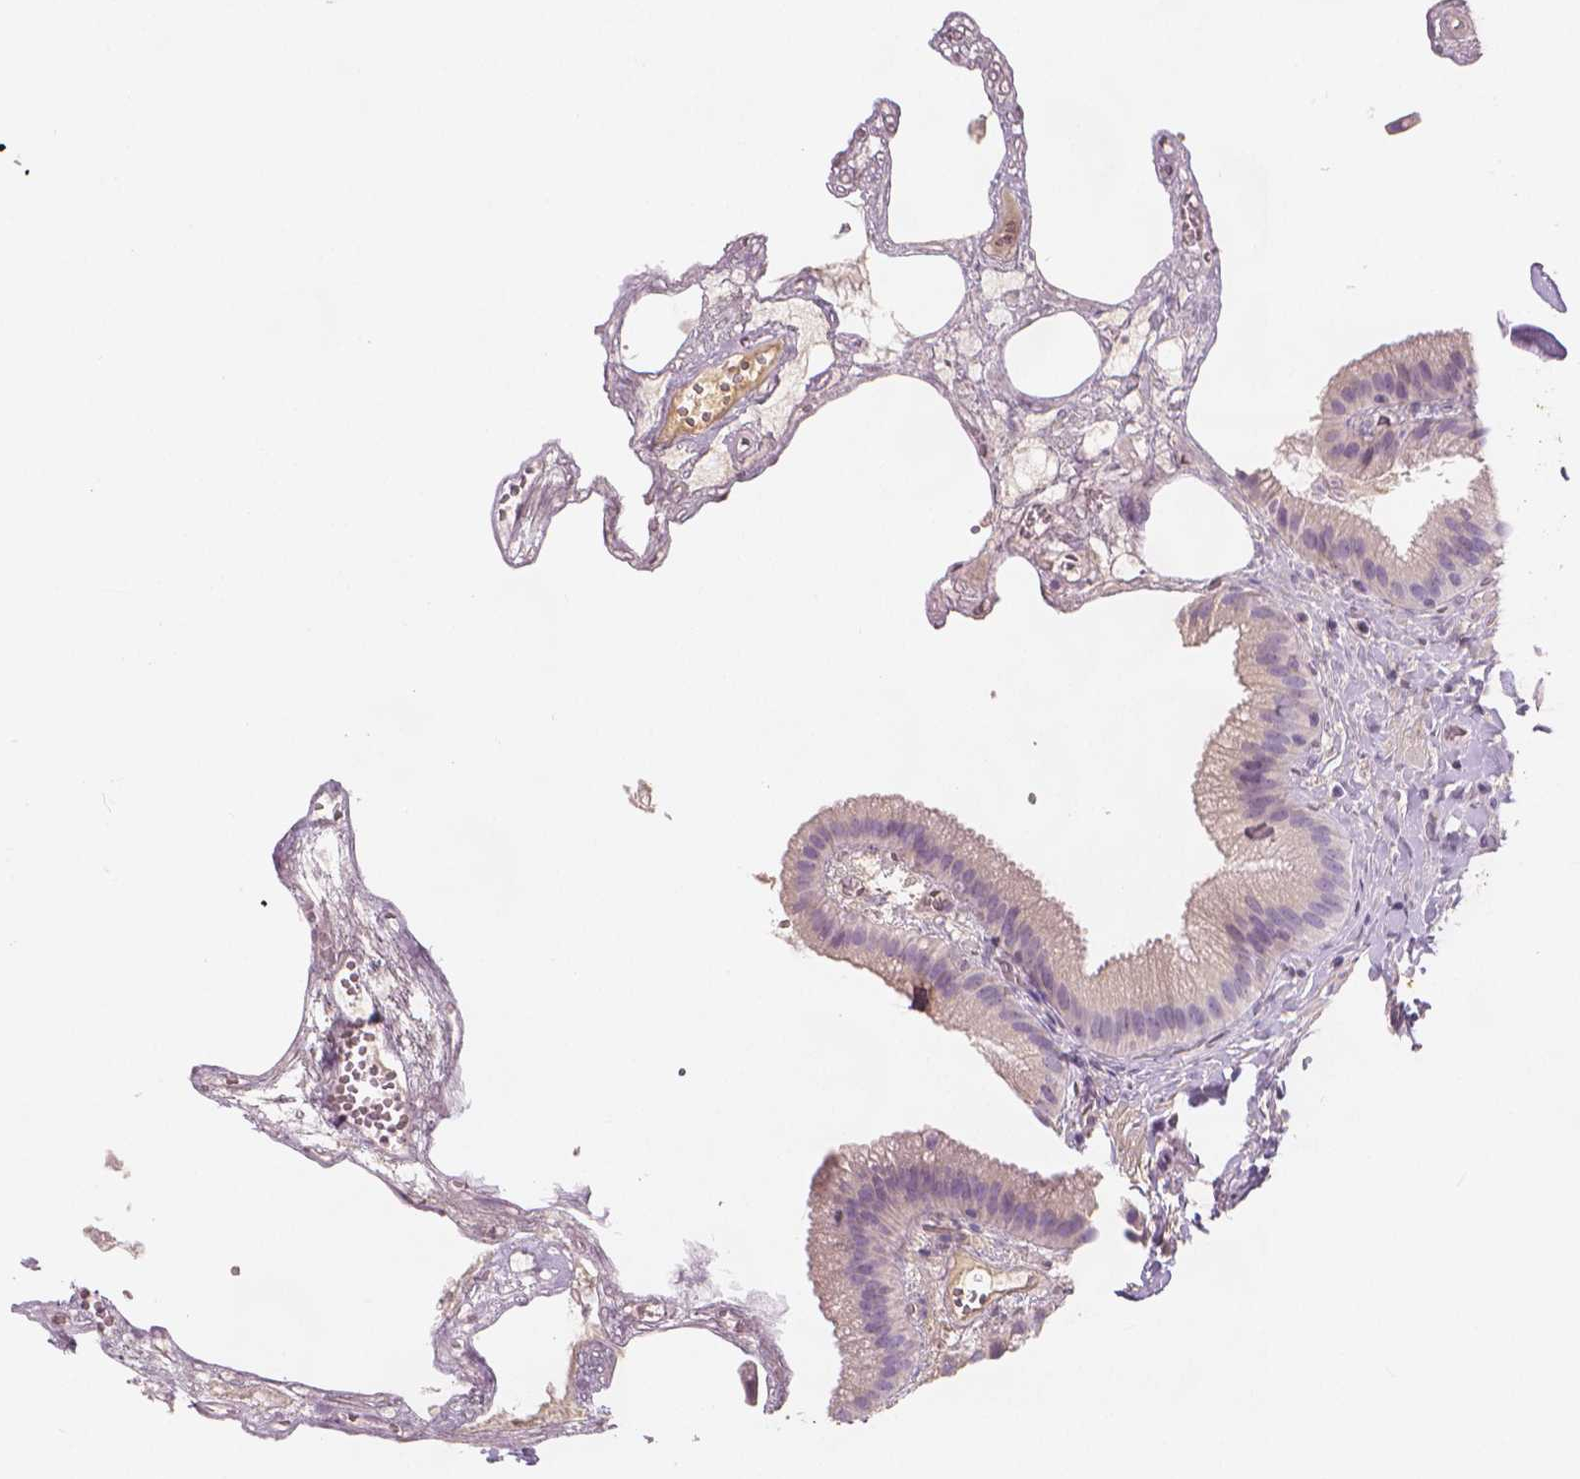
{"staining": {"intensity": "moderate", "quantity": "<25%", "location": "cytoplasmic/membranous"}, "tissue": "gallbladder", "cell_type": "Glandular cells", "image_type": "normal", "snomed": [{"axis": "morphology", "description": "Normal tissue, NOS"}, {"axis": "topography", "description": "Gallbladder"}], "caption": "An image of human gallbladder stained for a protein demonstrates moderate cytoplasmic/membranous brown staining in glandular cells.", "gene": "APOA4", "patient": {"sex": "female", "age": 63}}